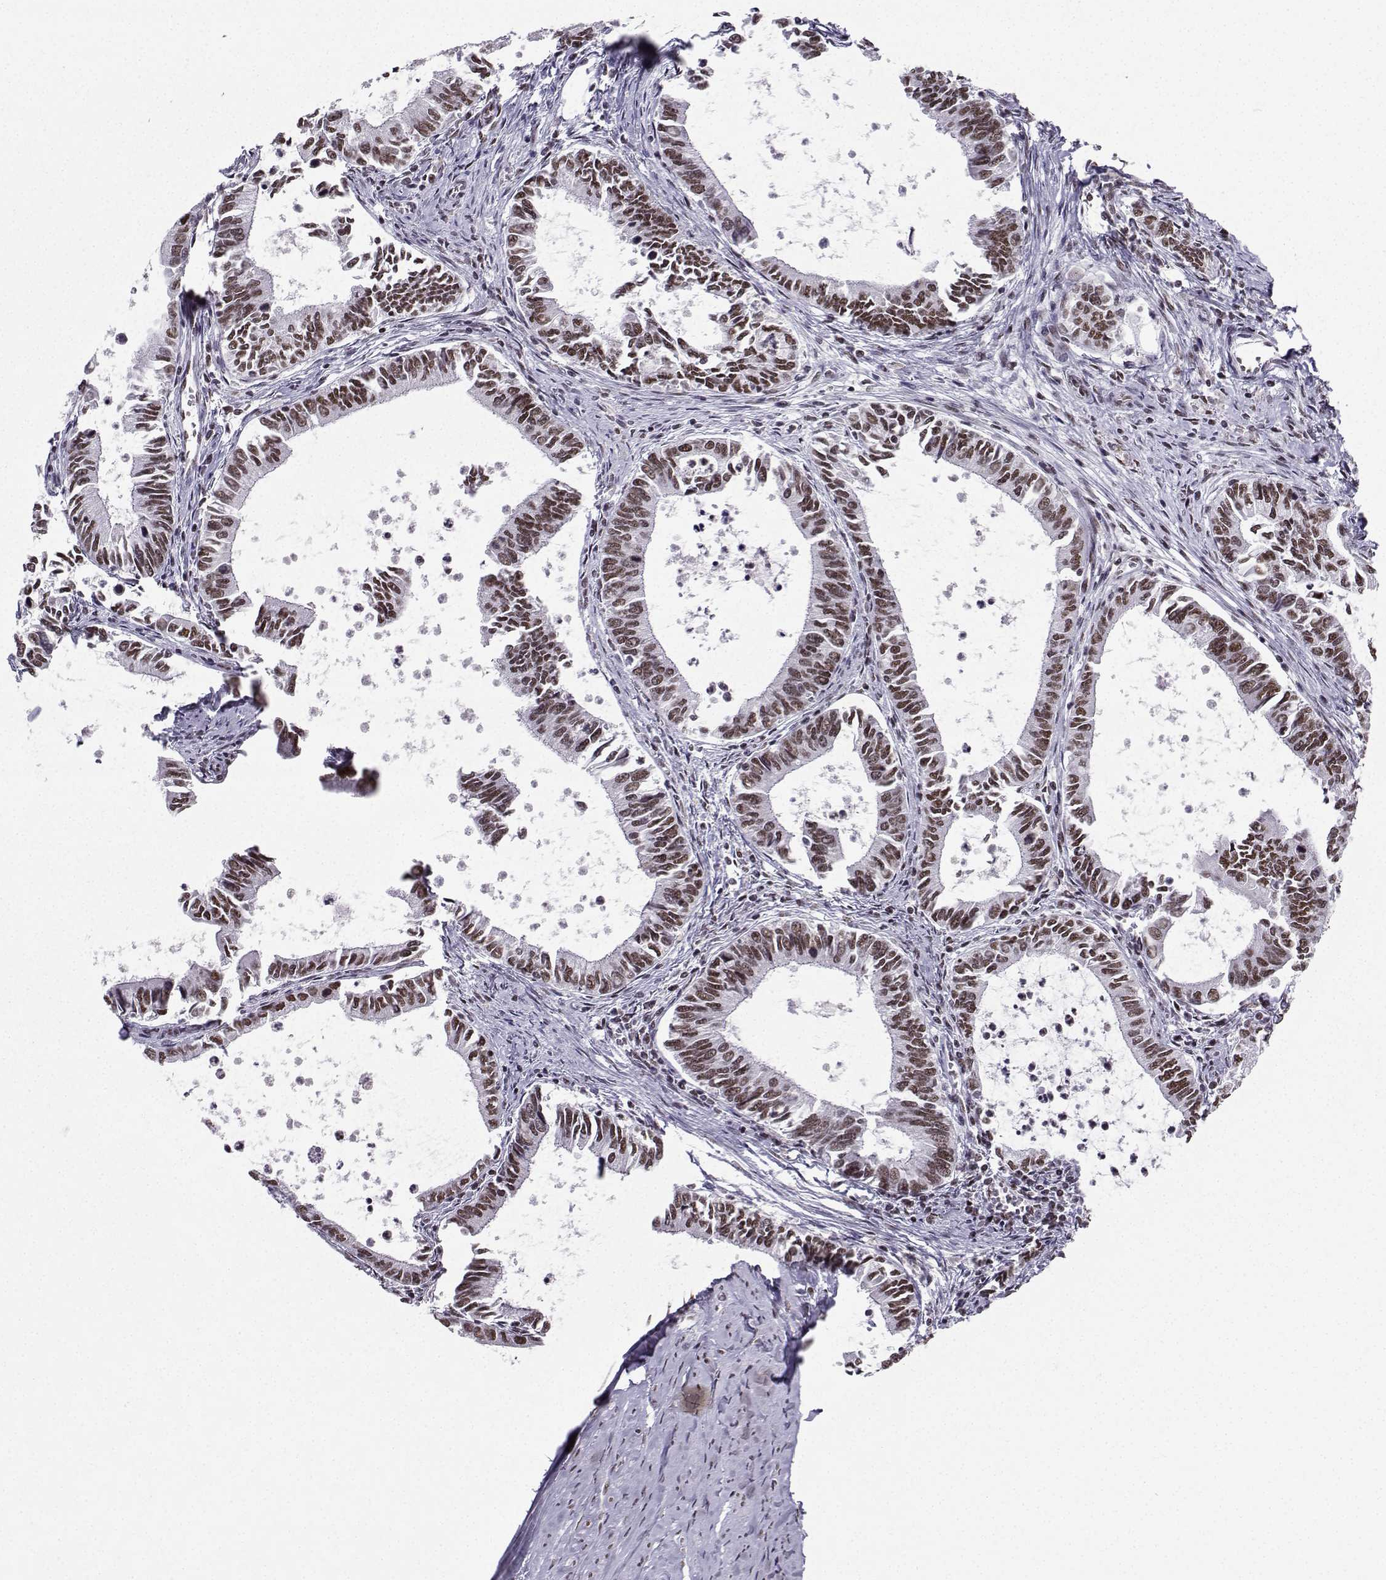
{"staining": {"intensity": "moderate", "quantity": "25%-75%", "location": "nuclear"}, "tissue": "cervical cancer", "cell_type": "Tumor cells", "image_type": "cancer", "snomed": [{"axis": "morphology", "description": "Adenocarcinoma, NOS"}, {"axis": "topography", "description": "Cervix"}], "caption": "Protein positivity by immunohistochemistry displays moderate nuclear positivity in about 25%-75% of tumor cells in adenocarcinoma (cervical).", "gene": "SNRPB2", "patient": {"sex": "female", "age": 42}}